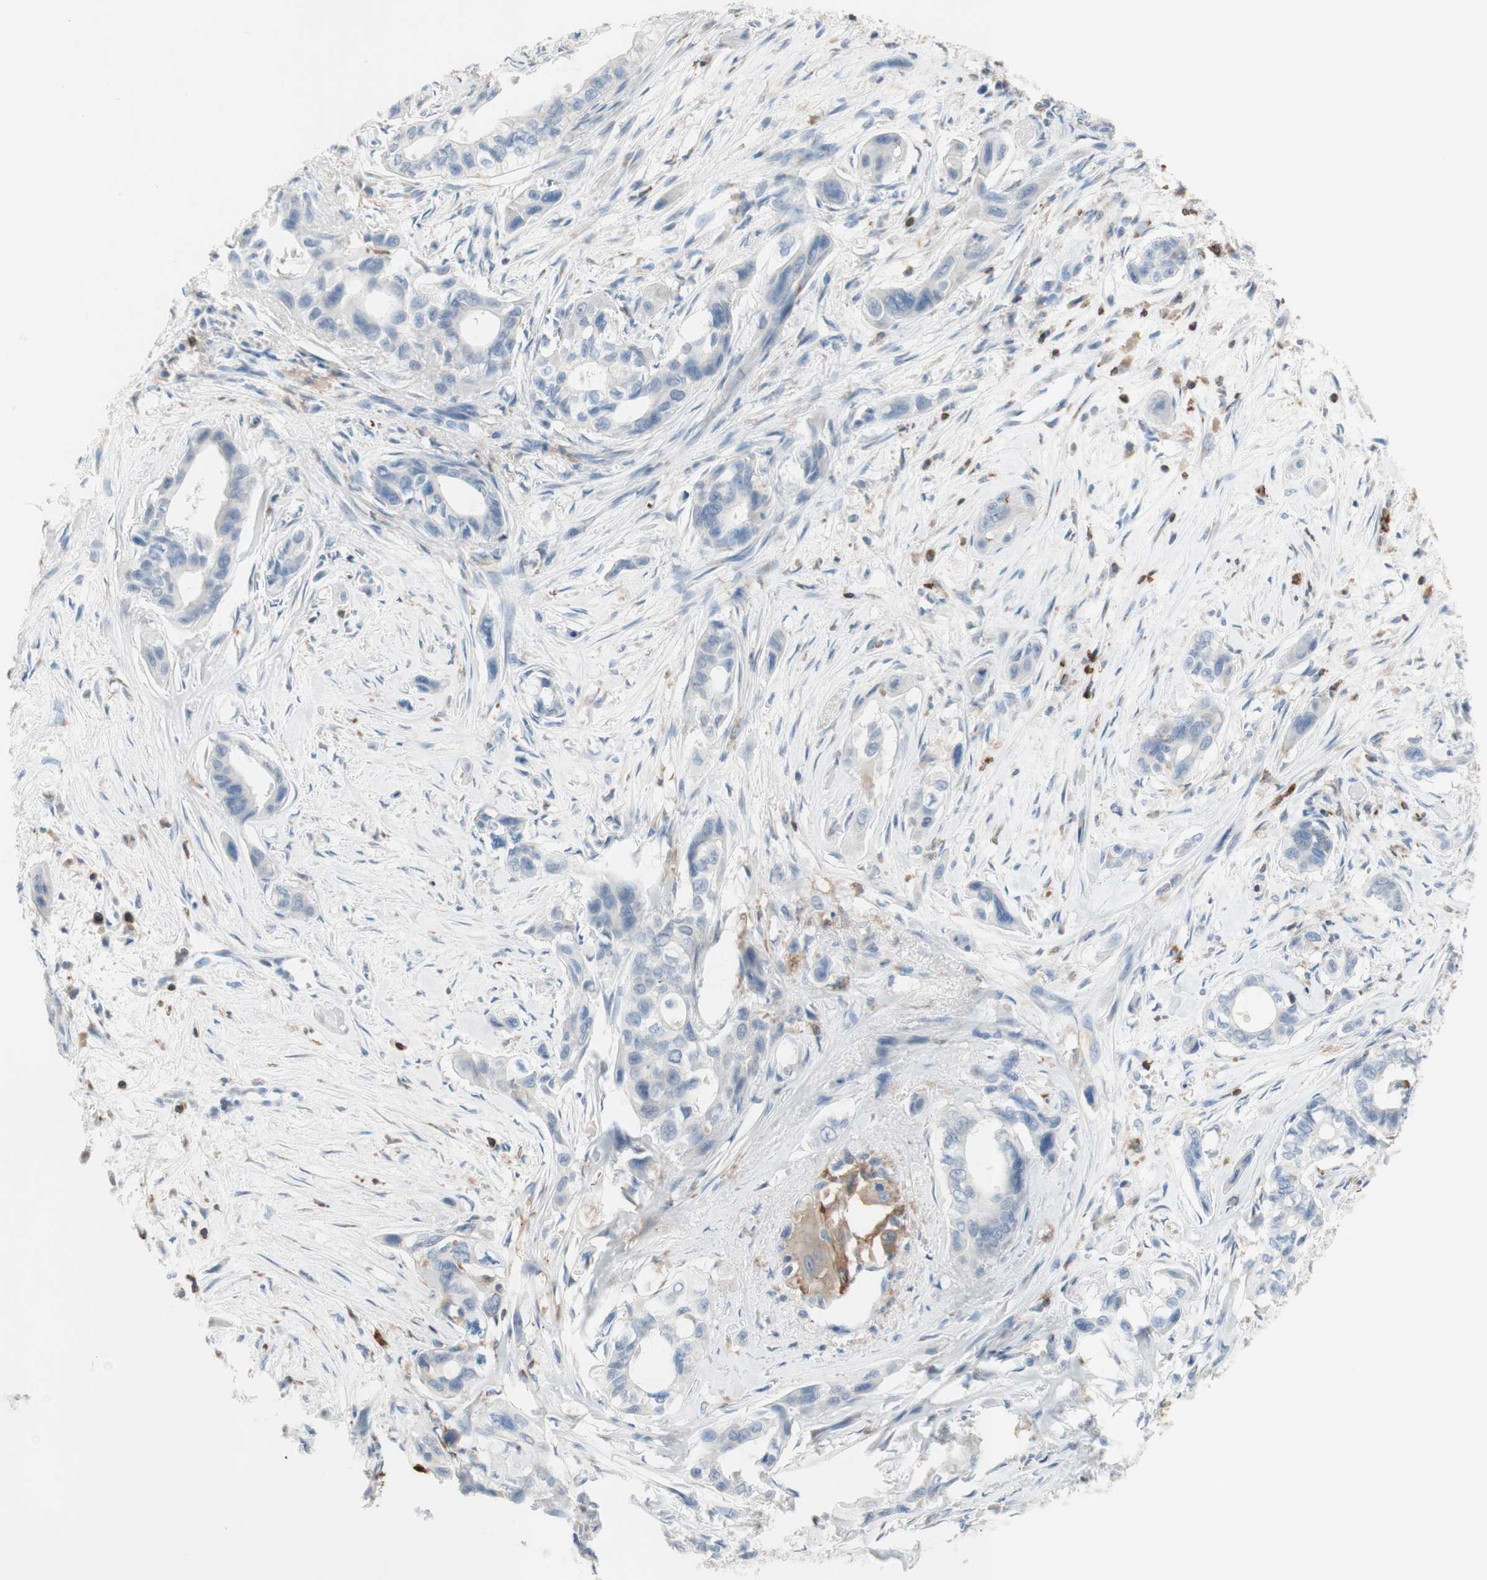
{"staining": {"intensity": "negative", "quantity": "none", "location": "none"}, "tissue": "pancreatic cancer", "cell_type": "Tumor cells", "image_type": "cancer", "snomed": [{"axis": "morphology", "description": "Adenocarcinoma, NOS"}, {"axis": "topography", "description": "Pancreas"}], "caption": "Protein analysis of pancreatic adenocarcinoma exhibits no significant positivity in tumor cells. (DAB immunohistochemistry (IHC) with hematoxylin counter stain).", "gene": "SPINK6", "patient": {"sex": "male", "age": 73}}